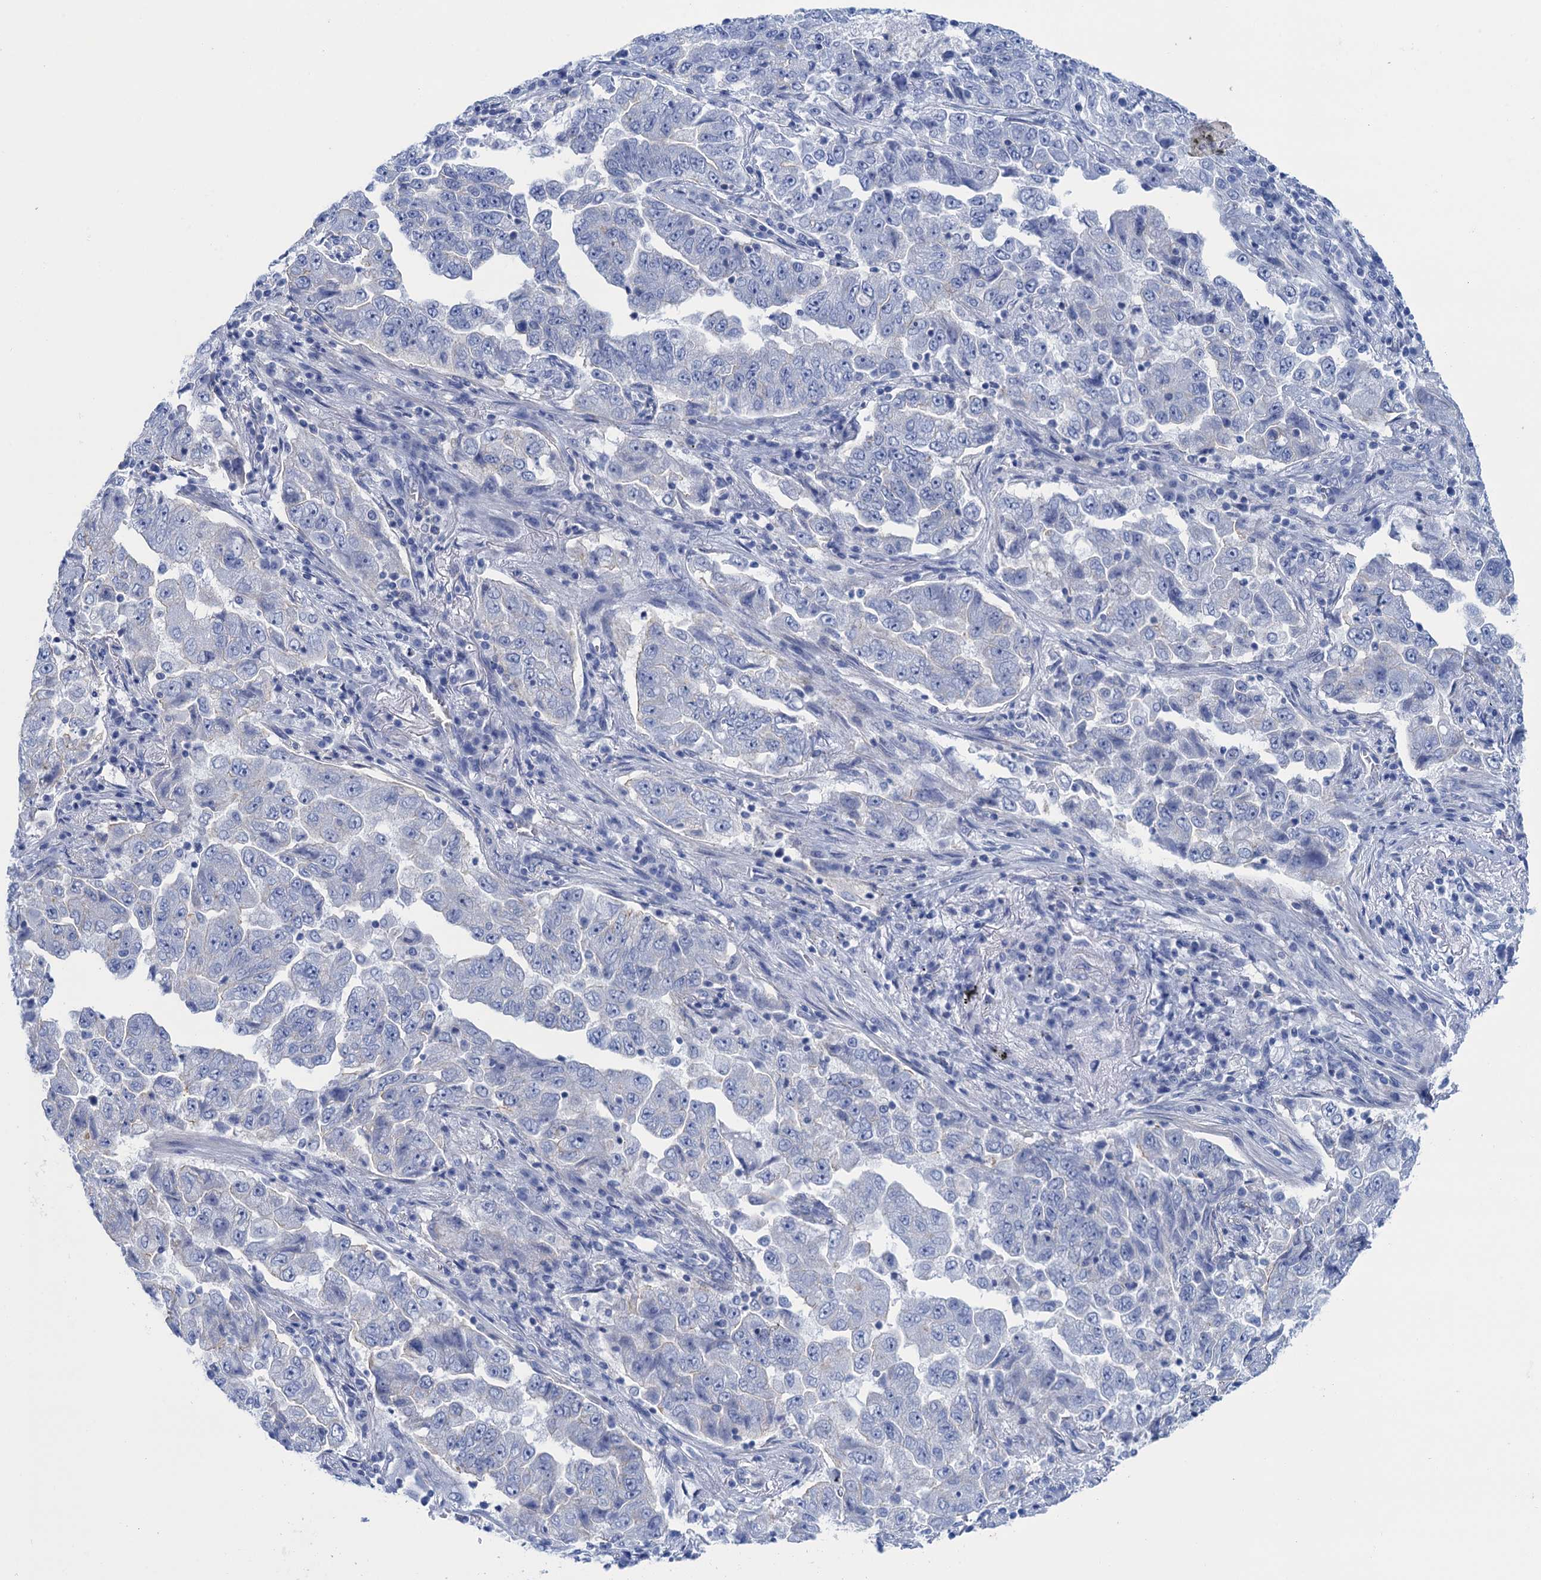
{"staining": {"intensity": "negative", "quantity": "none", "location": "none"}, "tissue": "lung cancer", "cell_type": "Tumor cells", "image_type": "cancer", "snomed": [{"axis": "morphology", "description": "Adenocarcinoma, NOS"}, {"axis": "topography", "description": "Lung"}], "caption": "Immunohistochemistry (IHC) of human lung cancer shows no positivity in tumor cells.", "gene": "CALML5", "patient": {"sex": "female", "age": 51}}